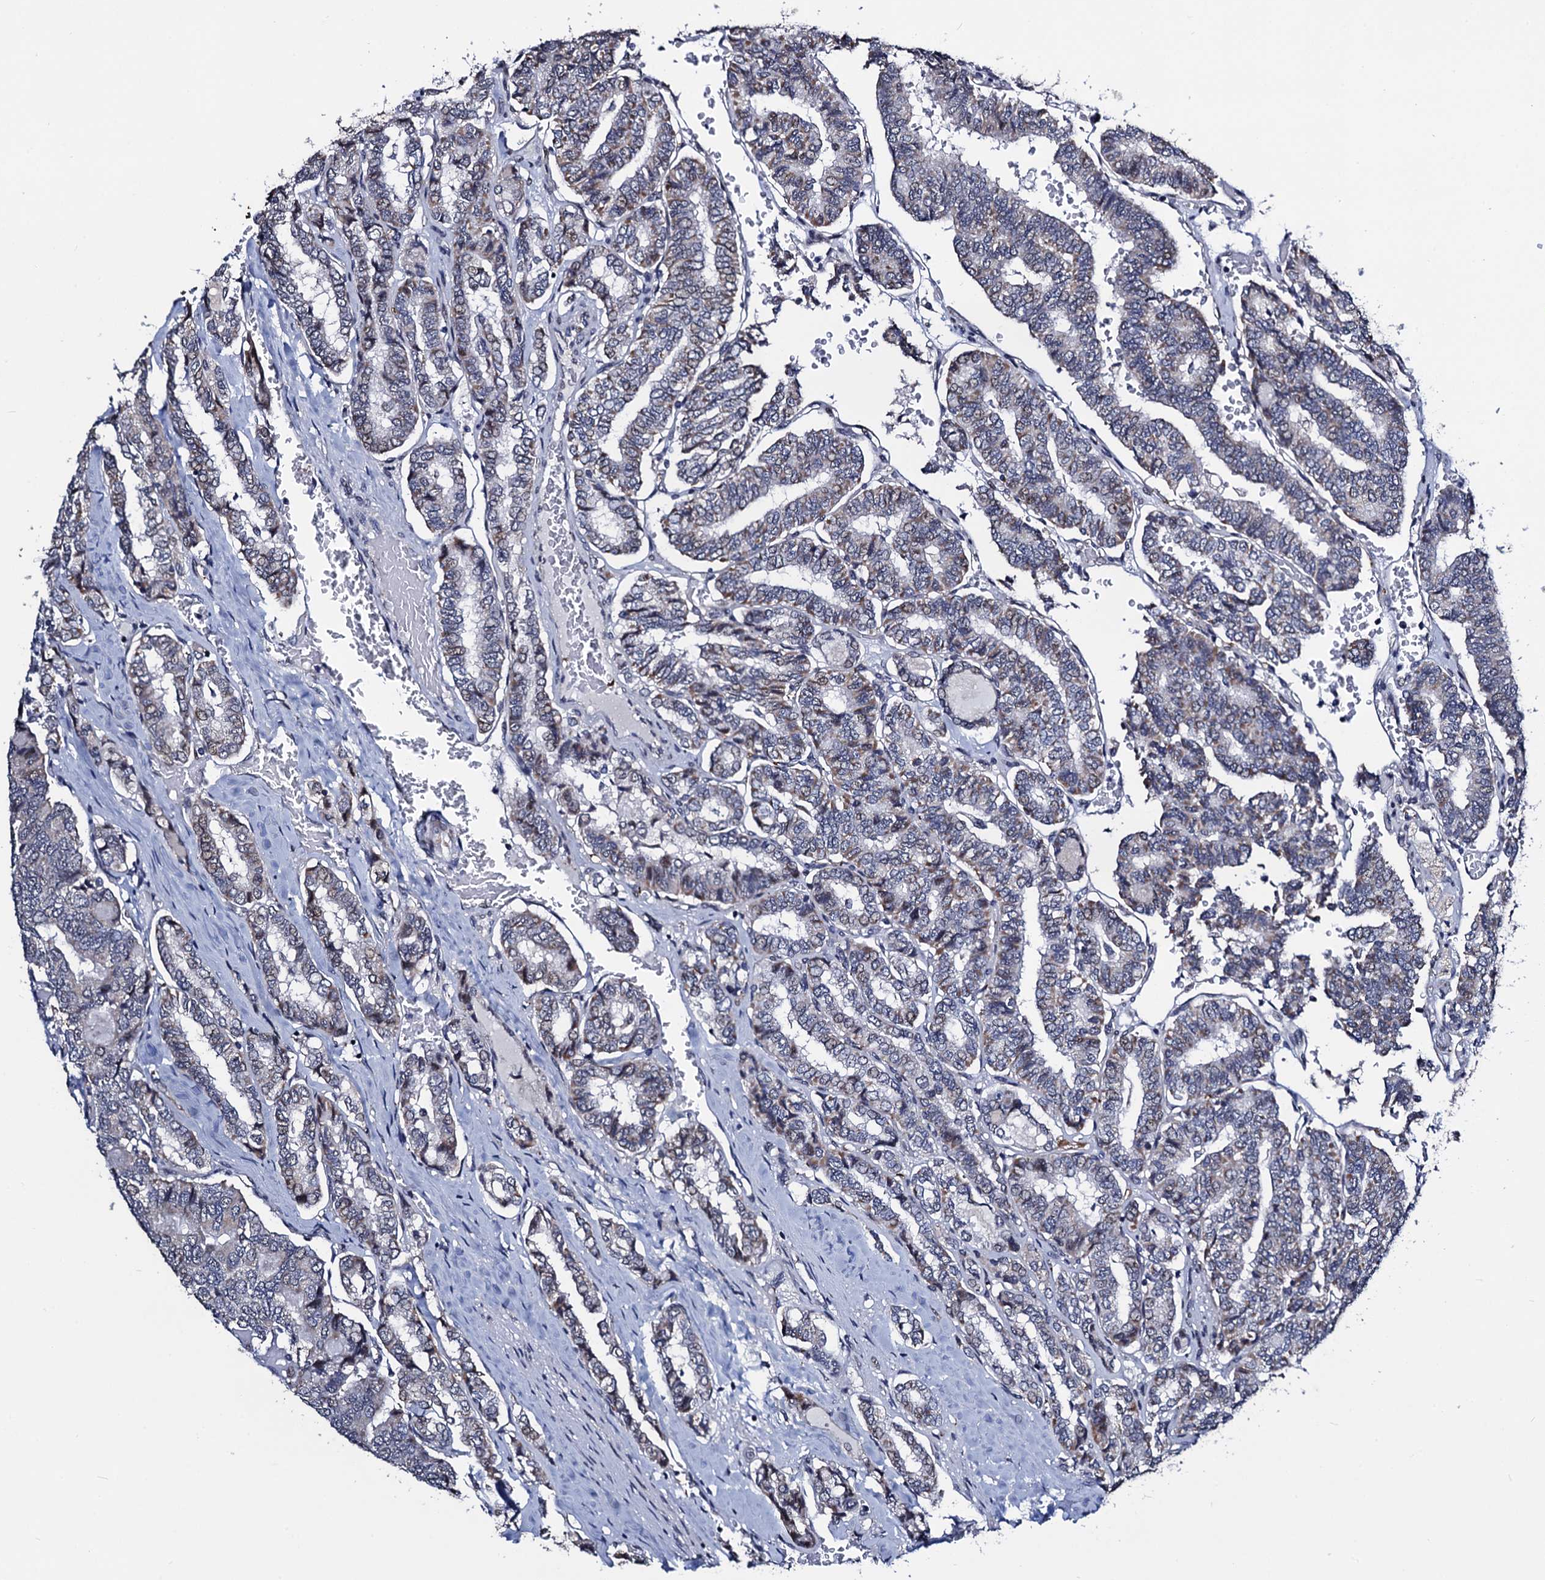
{"staining": {"intensity": "weak", "quantity": "<25%", "location": "cytoplasmic/membranous,nuclear"}, "tissue": "thyroid cancer", "cell_type": "Tumor cells", "image_type": "cancer", "snomed": [{"axis": "morphology", "description": "Papillary adenocarcinoma, NOS"}, {"axis": "topography", "description": "Thyroid gland"}], "caption": "Immunohistochemical staining of human thyroid papillary adenocarcinoma displays no significant expression in tumor cells.", "gene": "FAM222A", "patient": {"sex": "female", "age": 35}}